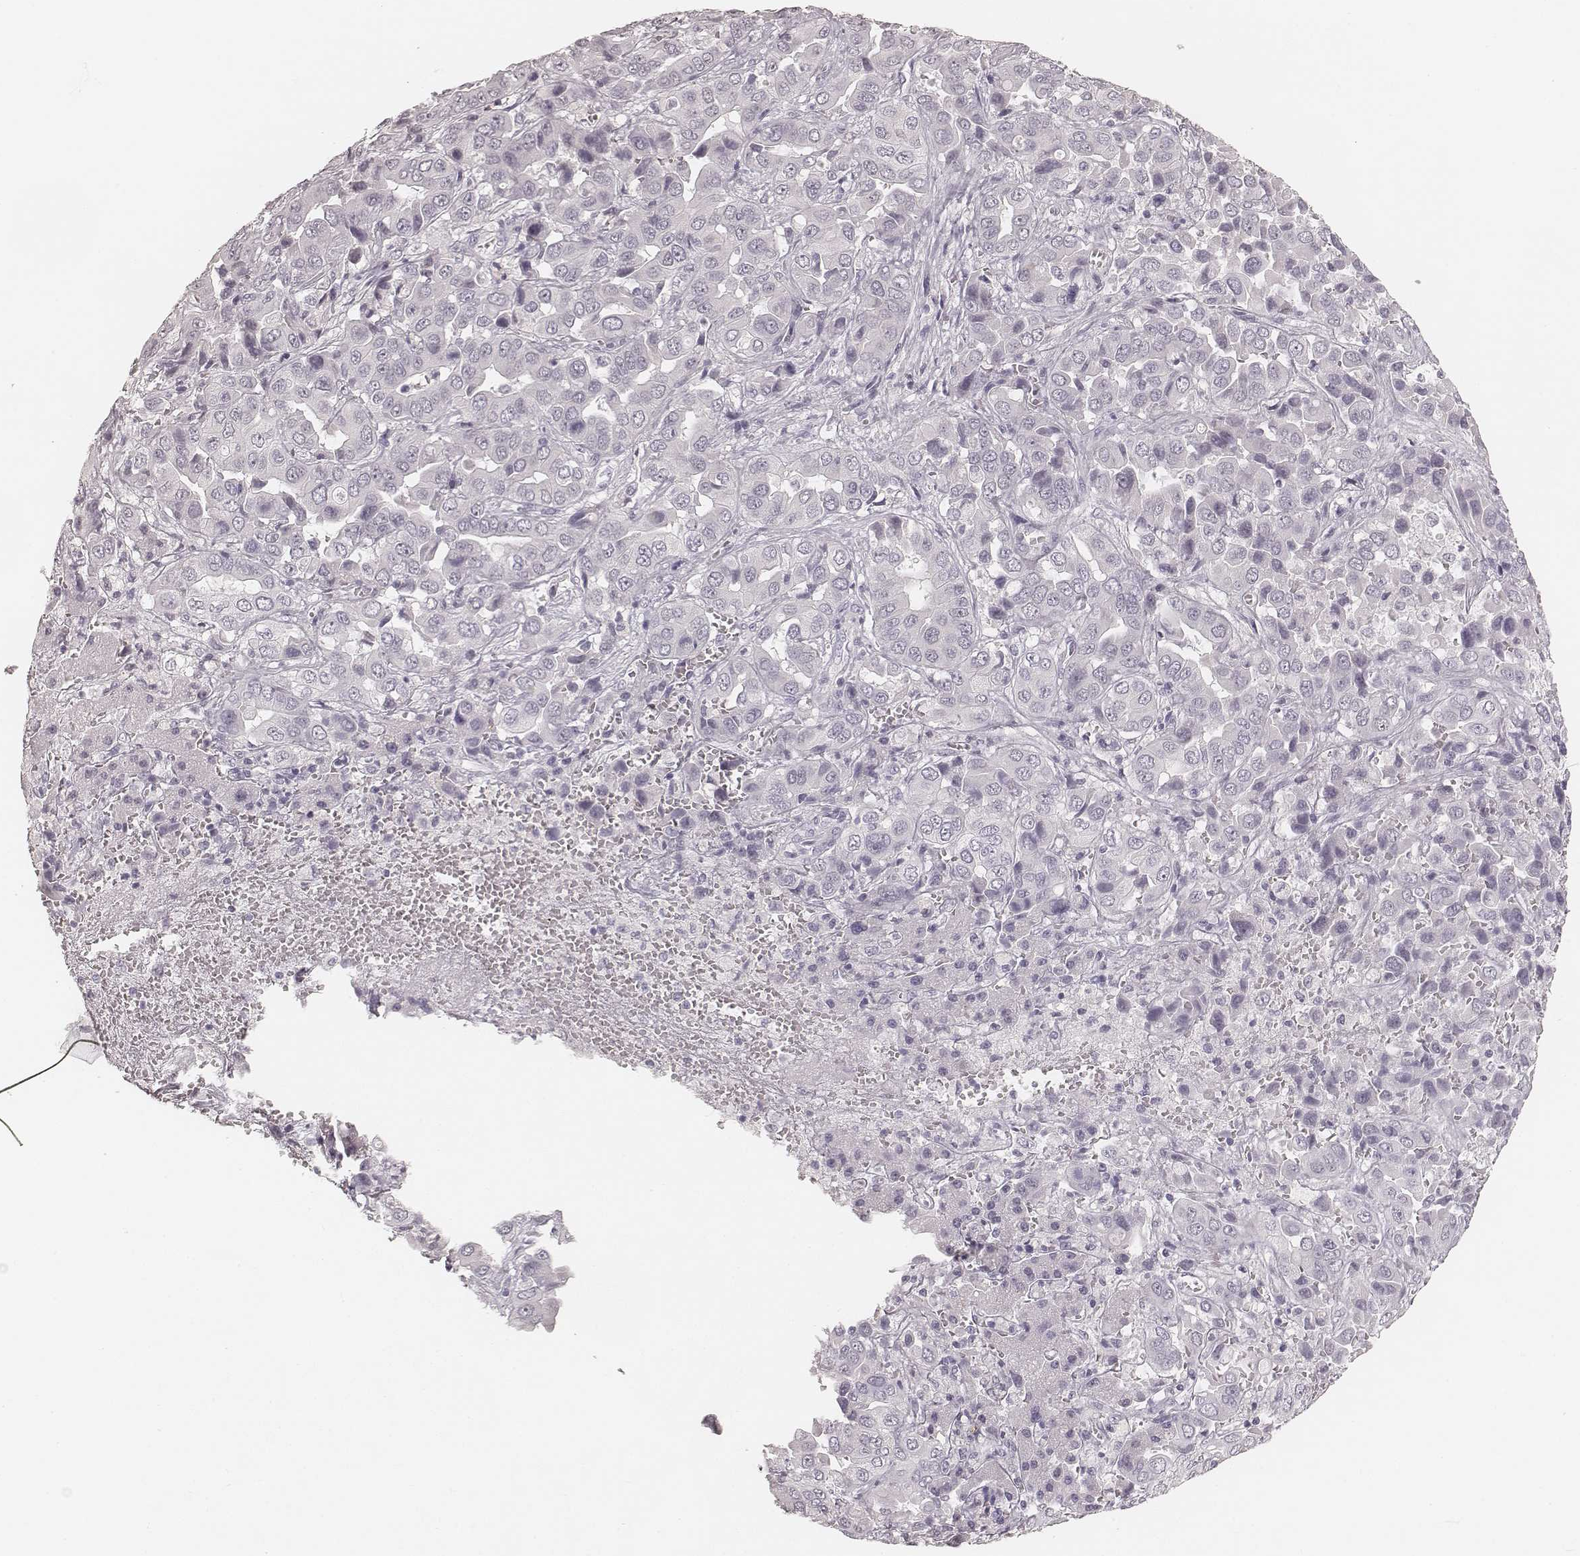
{"staining": {"intensity": "negative", "quantity": "none", "location": "none"}, "tissue": "liver cancer", "cell_type": "Tumor cells", "image_type": "cancer", "snomed": [{"axis": "morphology", "description": "Cholangiocarcinoma"}, {"axis": "topography", "description": "Liver"}], "caption": "A high-resolution image shows immunohistochemistry staining of liver cancer (cholangiocarcinoma), which shows no significant staining in tumor cells.", "gene": "HNF4G", "patient": {"sex": "female", "age": 52}}